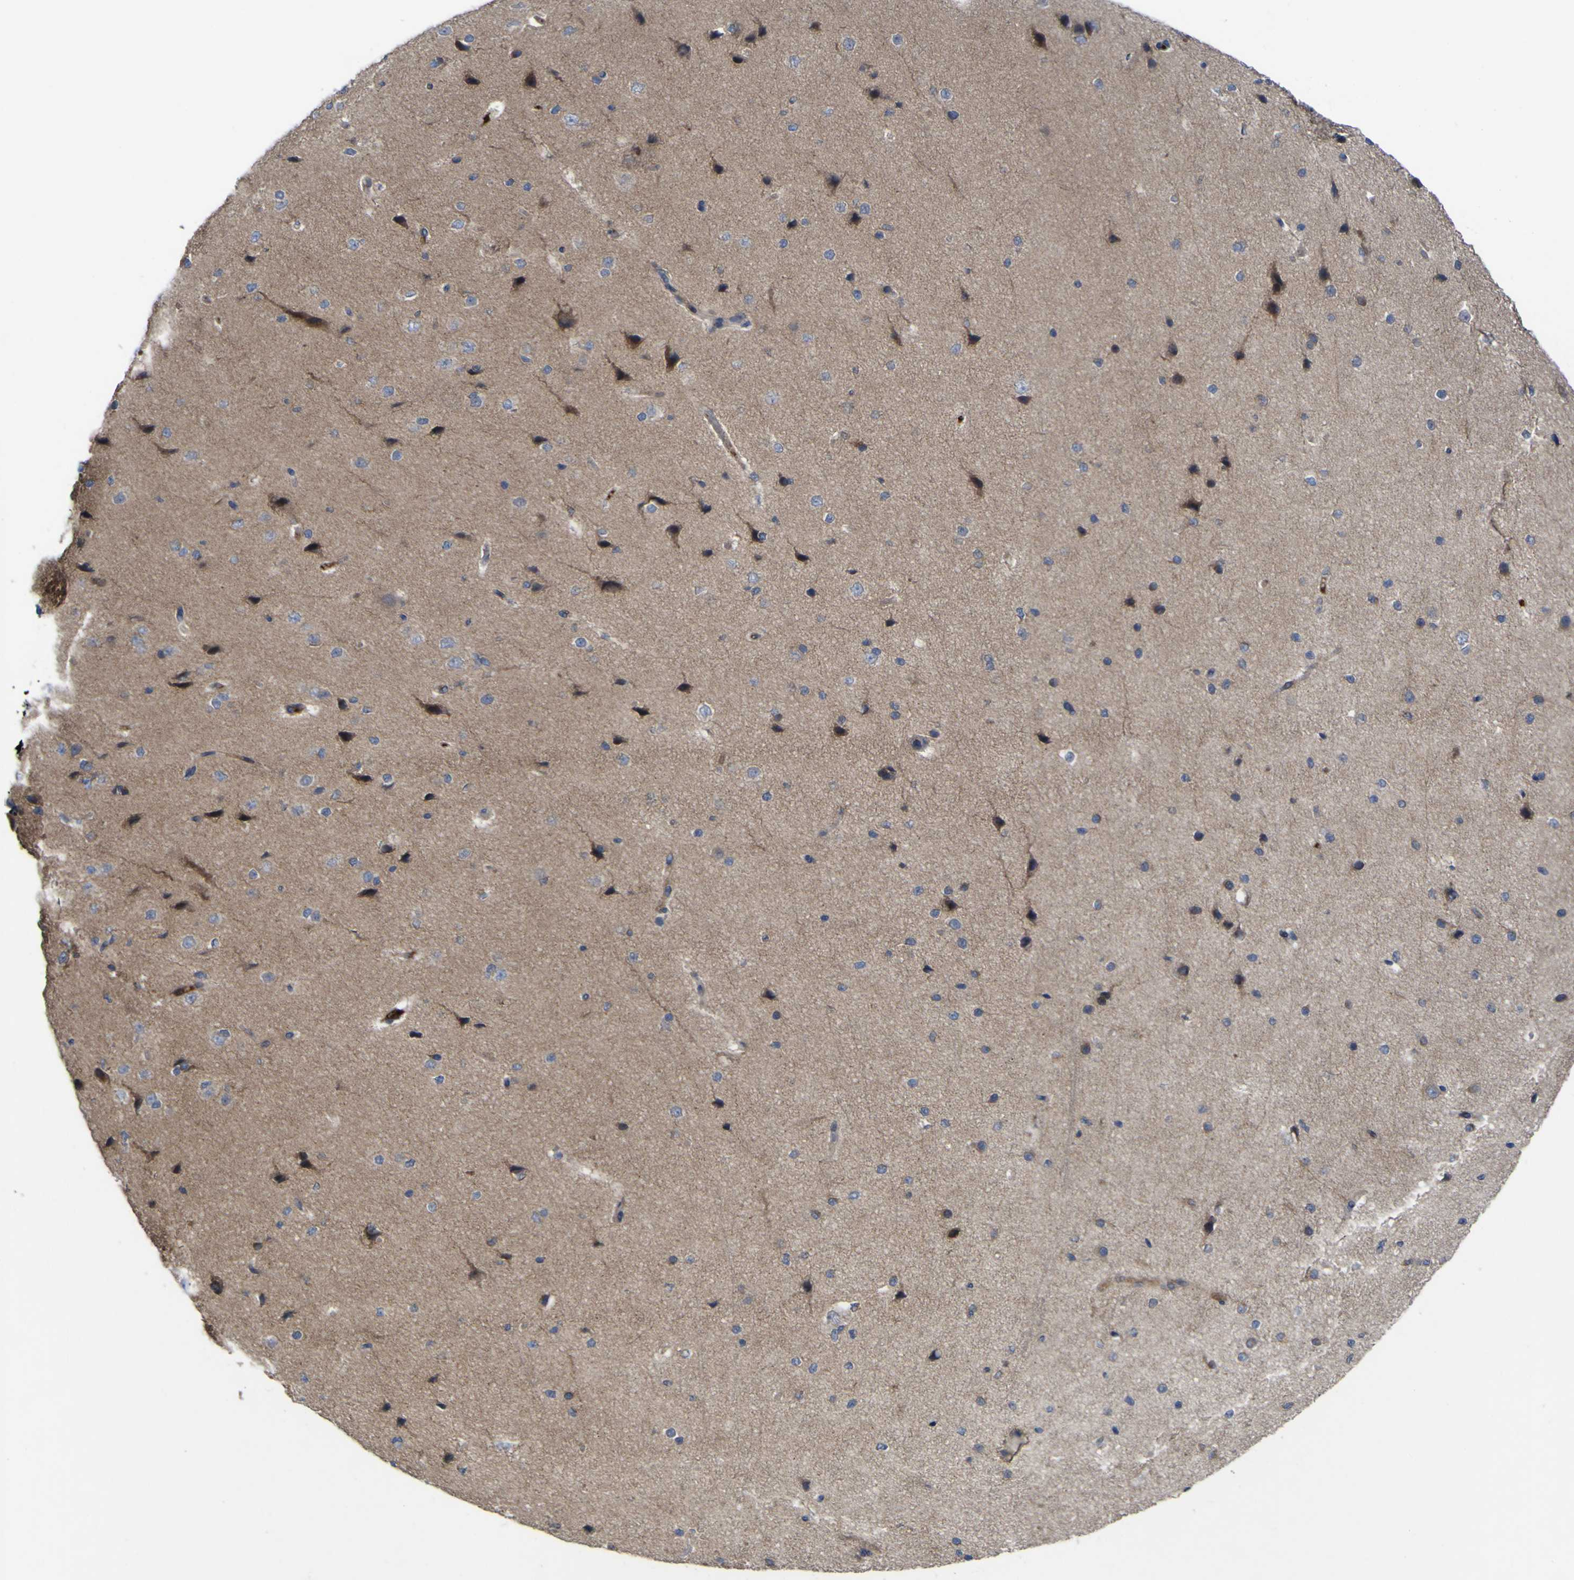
{"staining": {"intensity": "moderate", "quantity": "<25%", "location": "cytoplasmic/membranous"}, "tissue": "cerebral cortex", "cell_type": "Endothelial cells", "image_type": "normal", "snomed": [{"axis": "morphology", "description": "Normal tissue, NOS"}, {"axis": "morphology", "description": "Developmental malformation"}, {"axis": "topography", "description": "Cerebral cortex"}], "caption": "A low amount of moderate cytoplasmic/membranous staining is seen in about <25% of endothelial cells in unremarkable cerebral cortex.", "gene": "NAV1", "patient": {"sex": "female", "age": 30}}